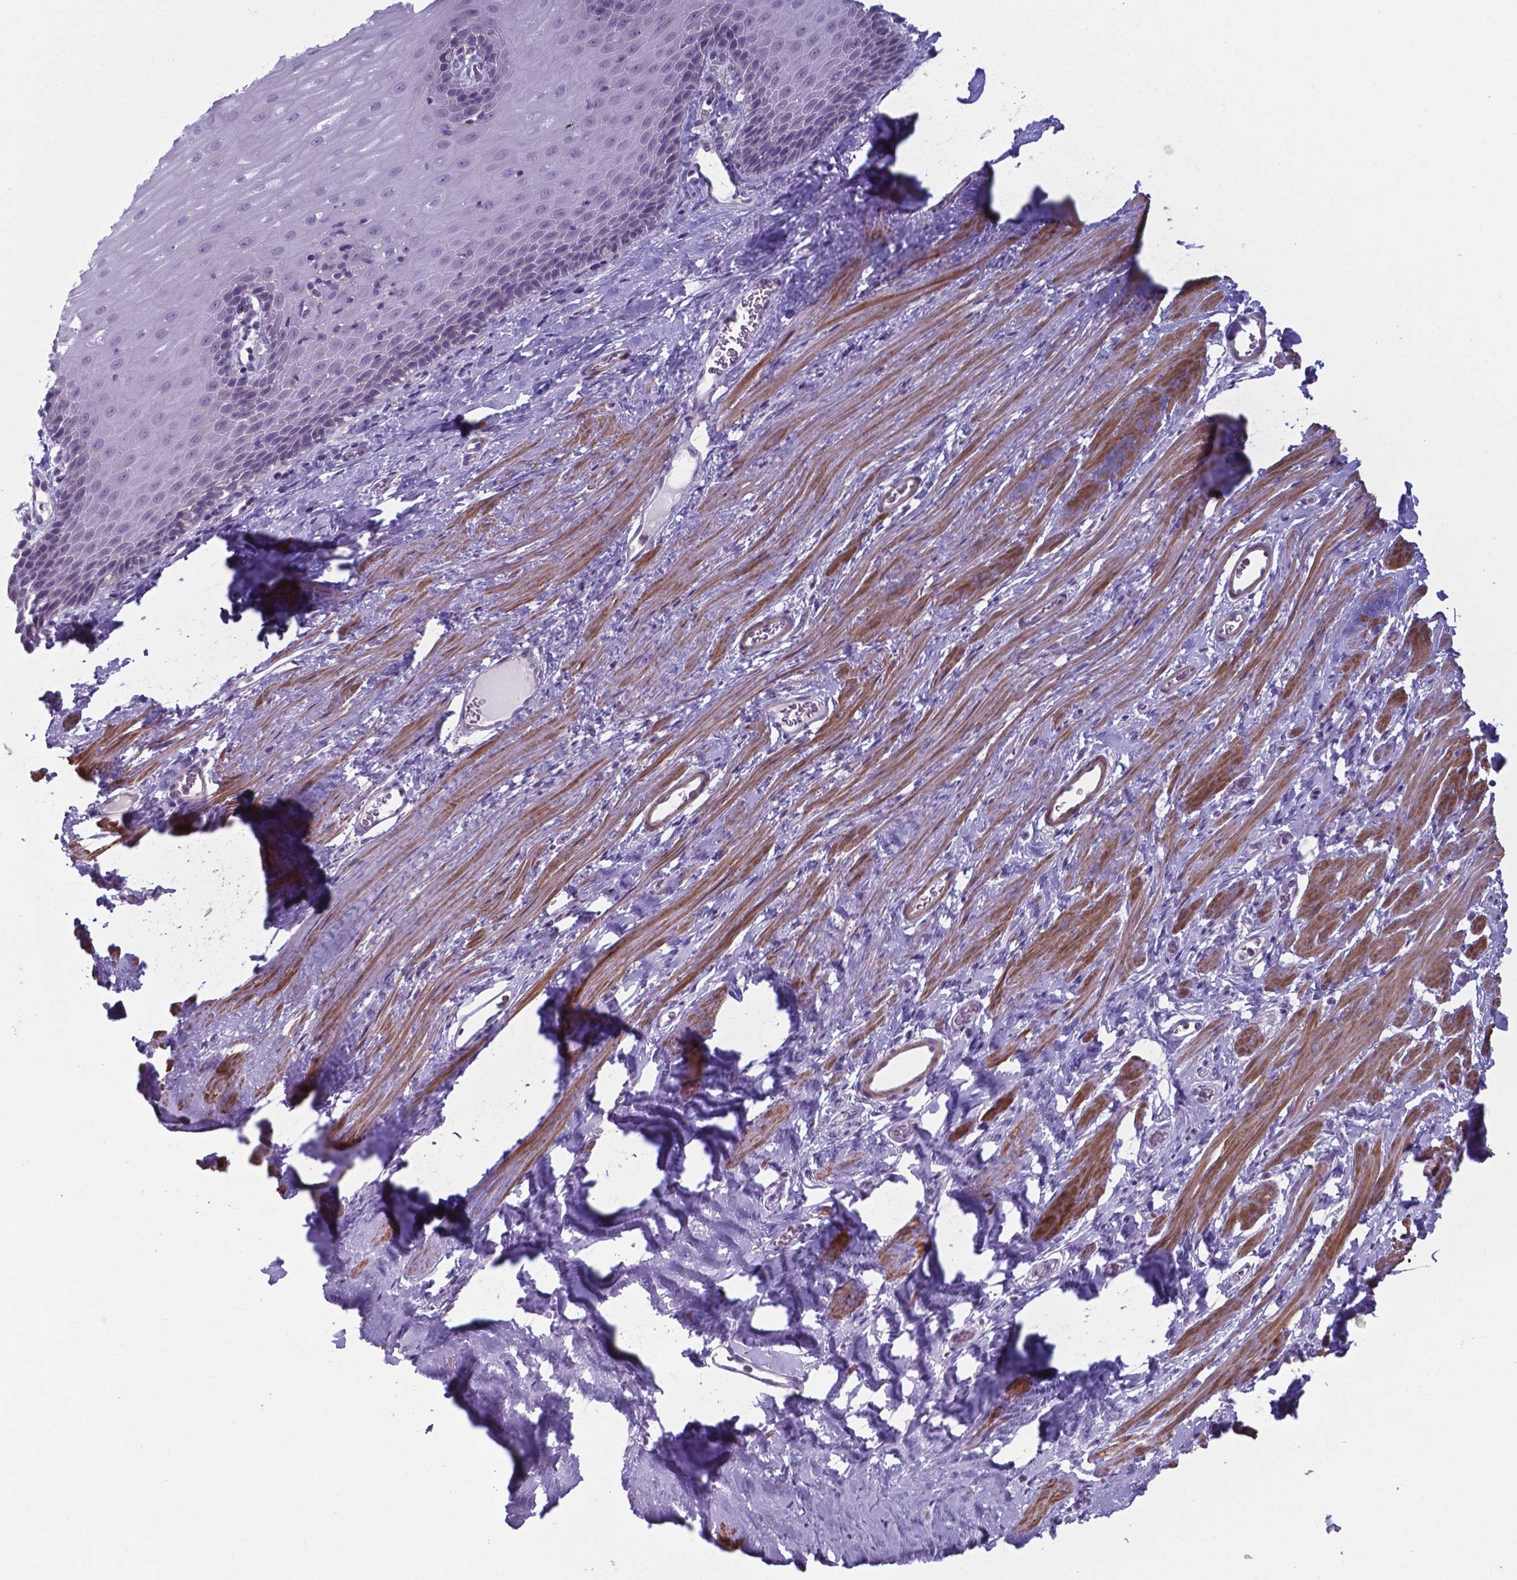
{"staining": {"intensity": "negative", "quantity": "none", "location": "none"}, "tissue": "esophagus", "cell_type": "Squamous epithelial cells", "image_type": "normal", "snomed": [{"axis": "morphology", "description": "Normal tissue, NOS"}, {"axis": "topography", "description": "Esophagus"}], "caption": "Squamous epithelial cells show no significant protein expression in unremarkable esophagus. (DAB immunohistochemistry (IHC) visualized using brightfield microscopy, high magnification).", "gene": "AP5B1", "patient": {"sex": "male", "age": 64}}